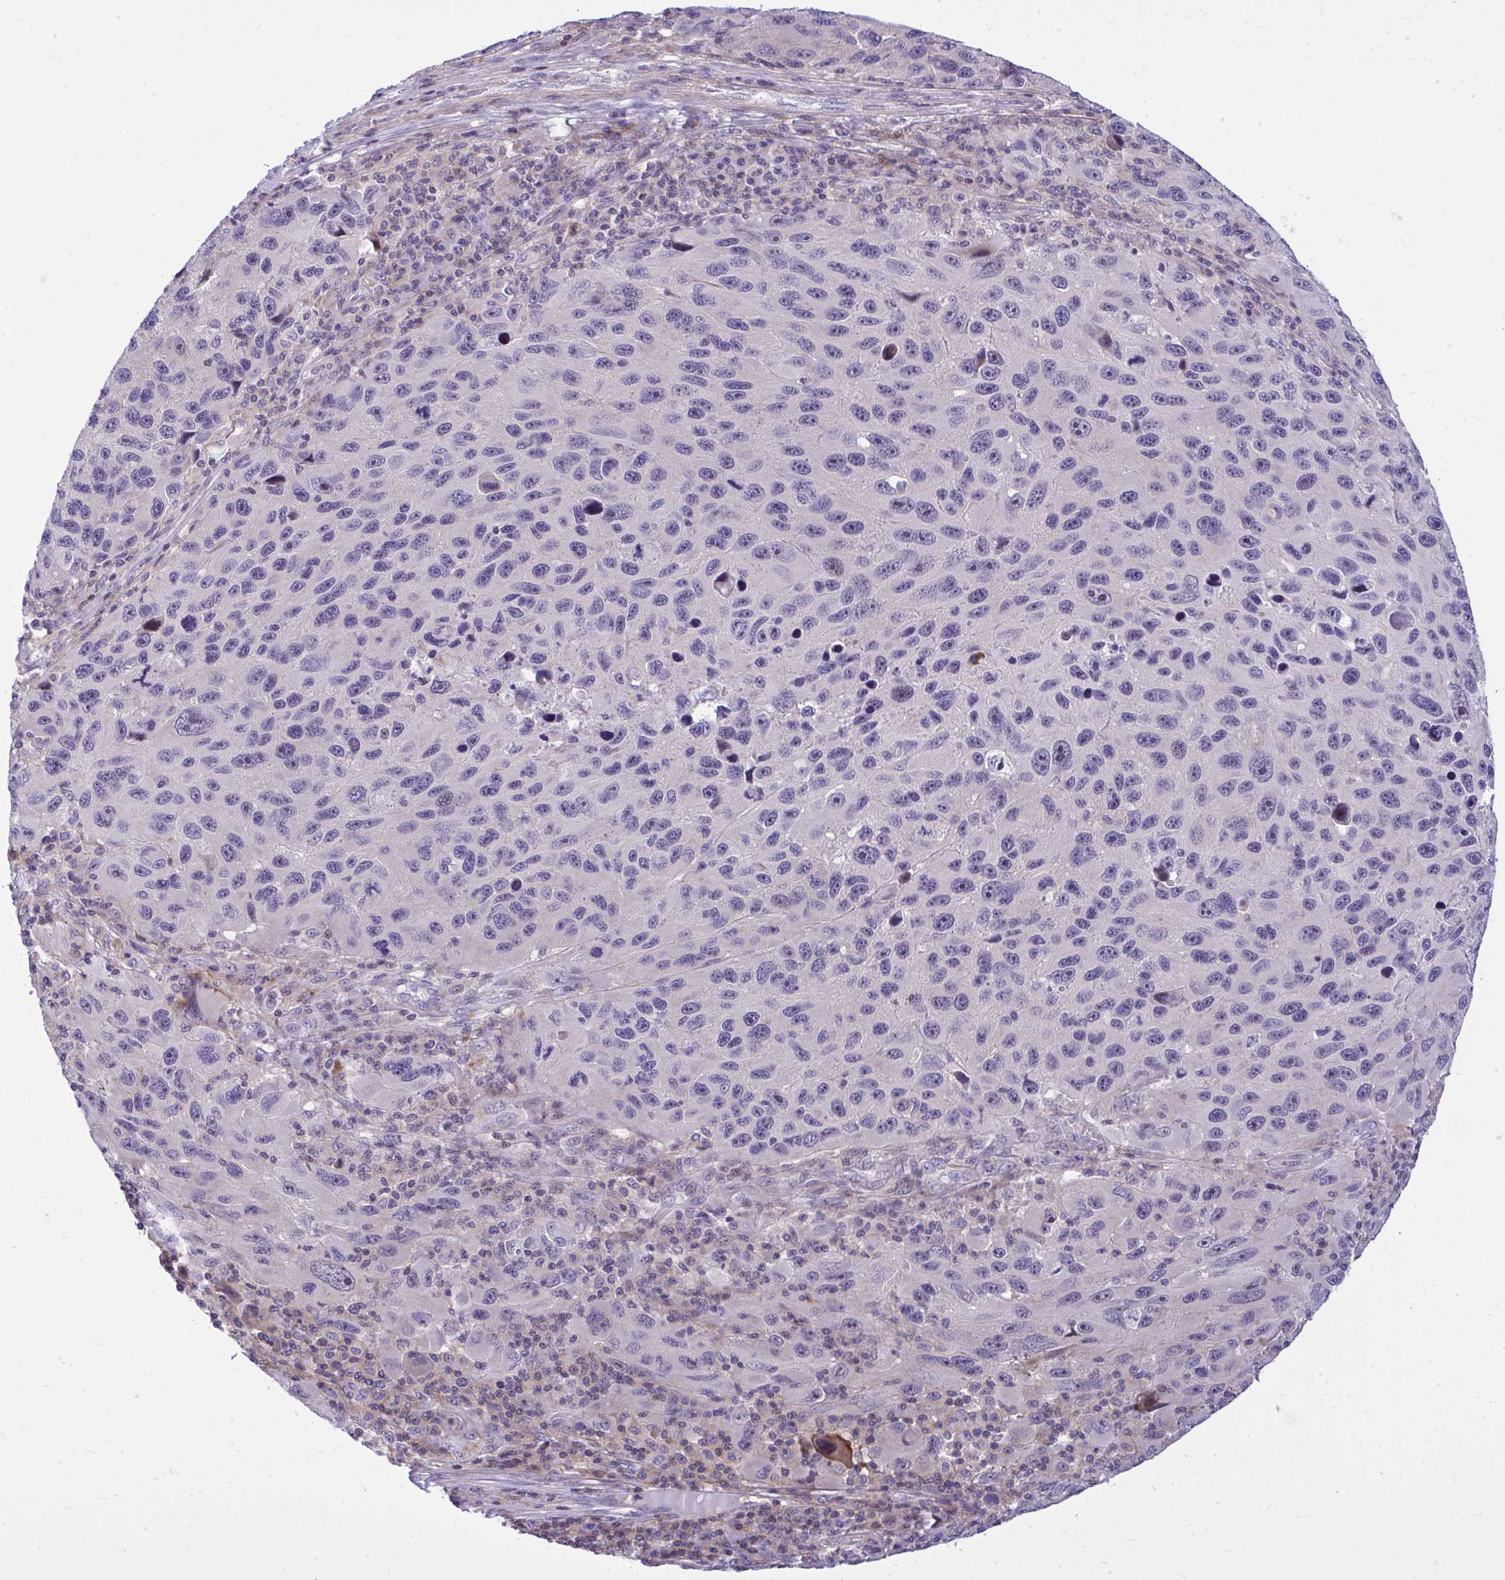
{"staining": {"intensity": "negative", "quantity": "none", "location": "none"}, "tissue": "melanoma", "cell_type": "Tumor cells", "image_type": "cancer", "snomed": [{"axis": "morphology", "description": "Malignant melanoma, NOS"}, {"axis": "topography", "description": "Skin"}], "caption": "This is an IHC histopathology image of human melanoma. There is no expression in tumor cells.", "gene": "GRK4", "patient": {"sex": "male", "age": 53}}